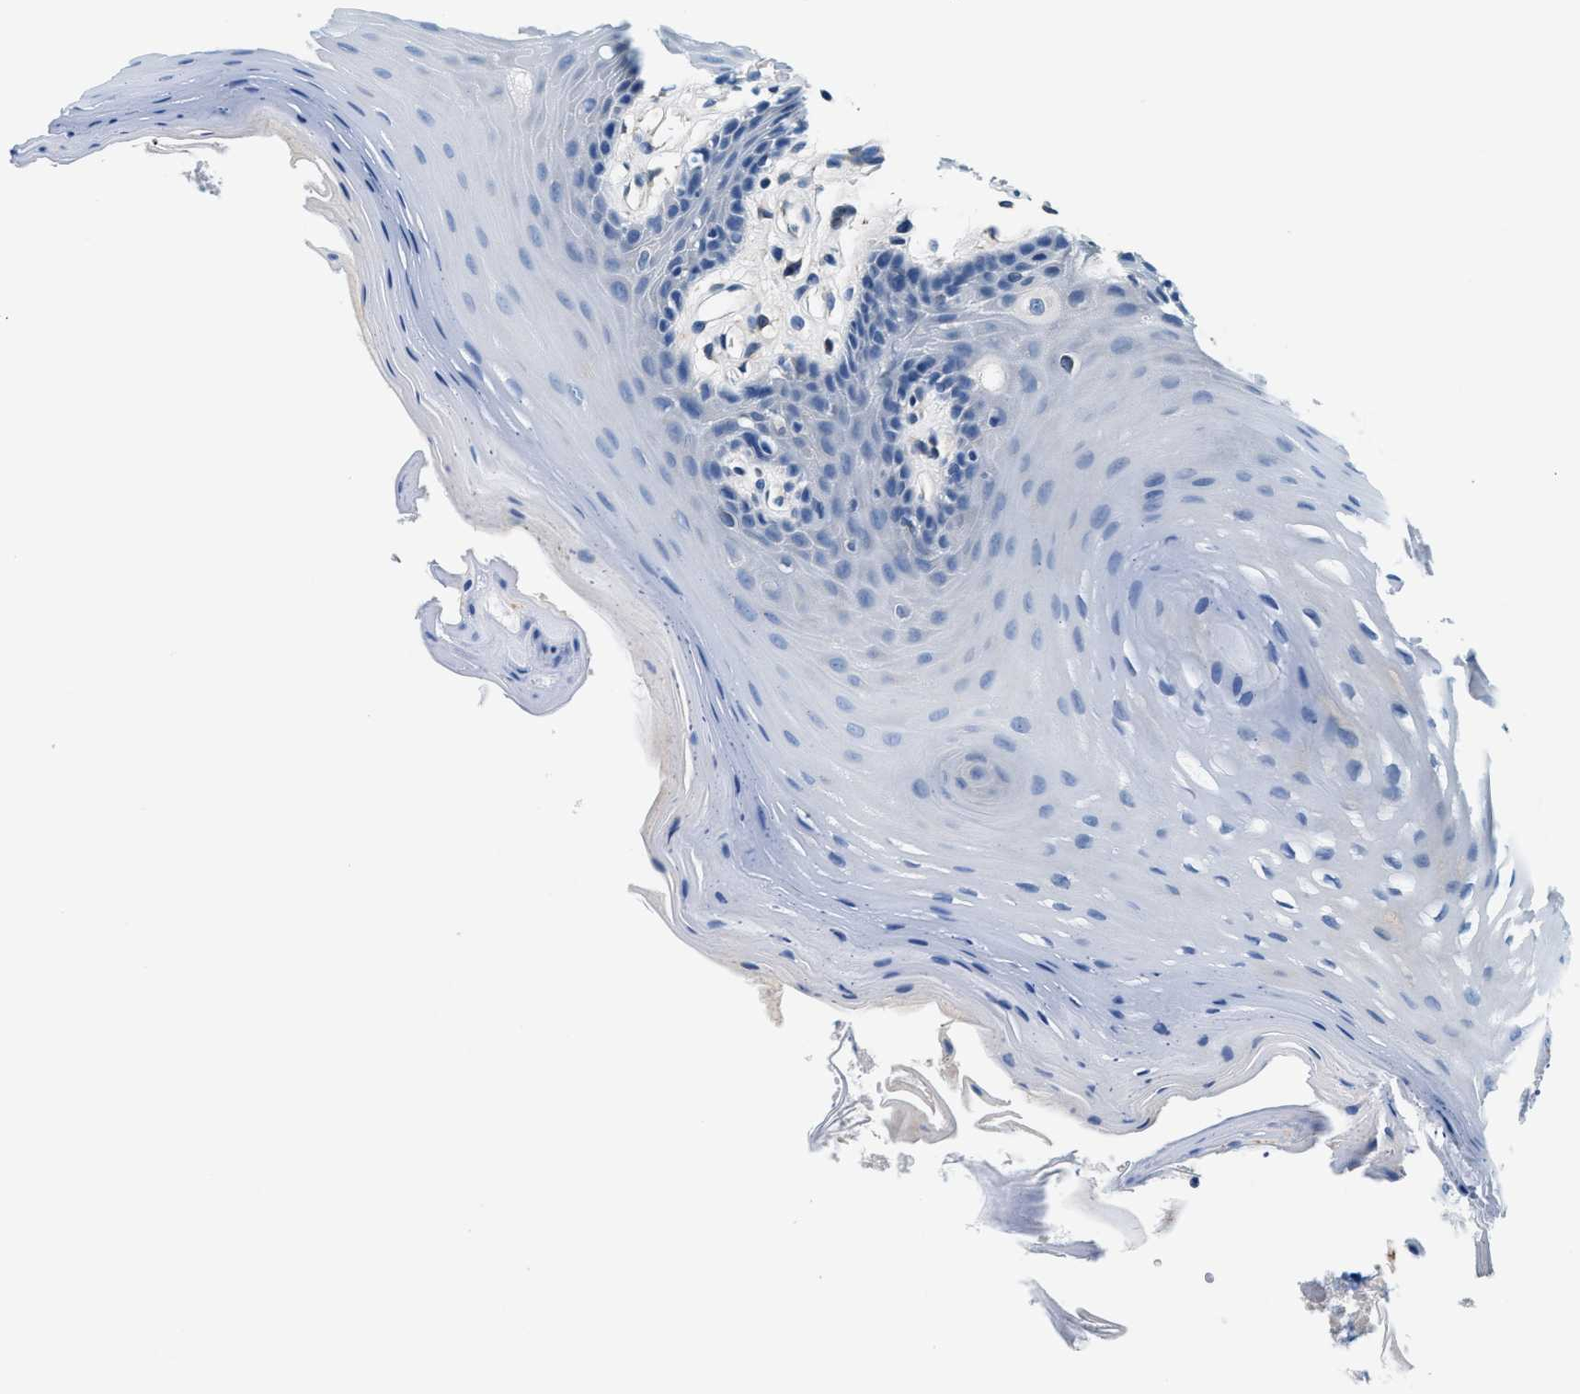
{"staining": {"intensity": "negative", "quantity": "none", "location": "none"}, "tissue": "oral mucosa", "cell_type": "Squamous epithelial cells", "image_type": "normal", "snomed": [{"axis": "morphology", "description": "Normal tissue, NOS"}, {"axis": "morphology", "description": "Squamous cell carcinoma, NOS"}, {"axis": "topography", "description": "Oral tissue"}, {"axis": "topography", "description": "Head-Neck"}], "caption": "Image shows no protein expression in squamous epithelial cells of benign oral mucosa.", "gene": "SLFN11", "patient": {"sex": "male", "age": 71}}